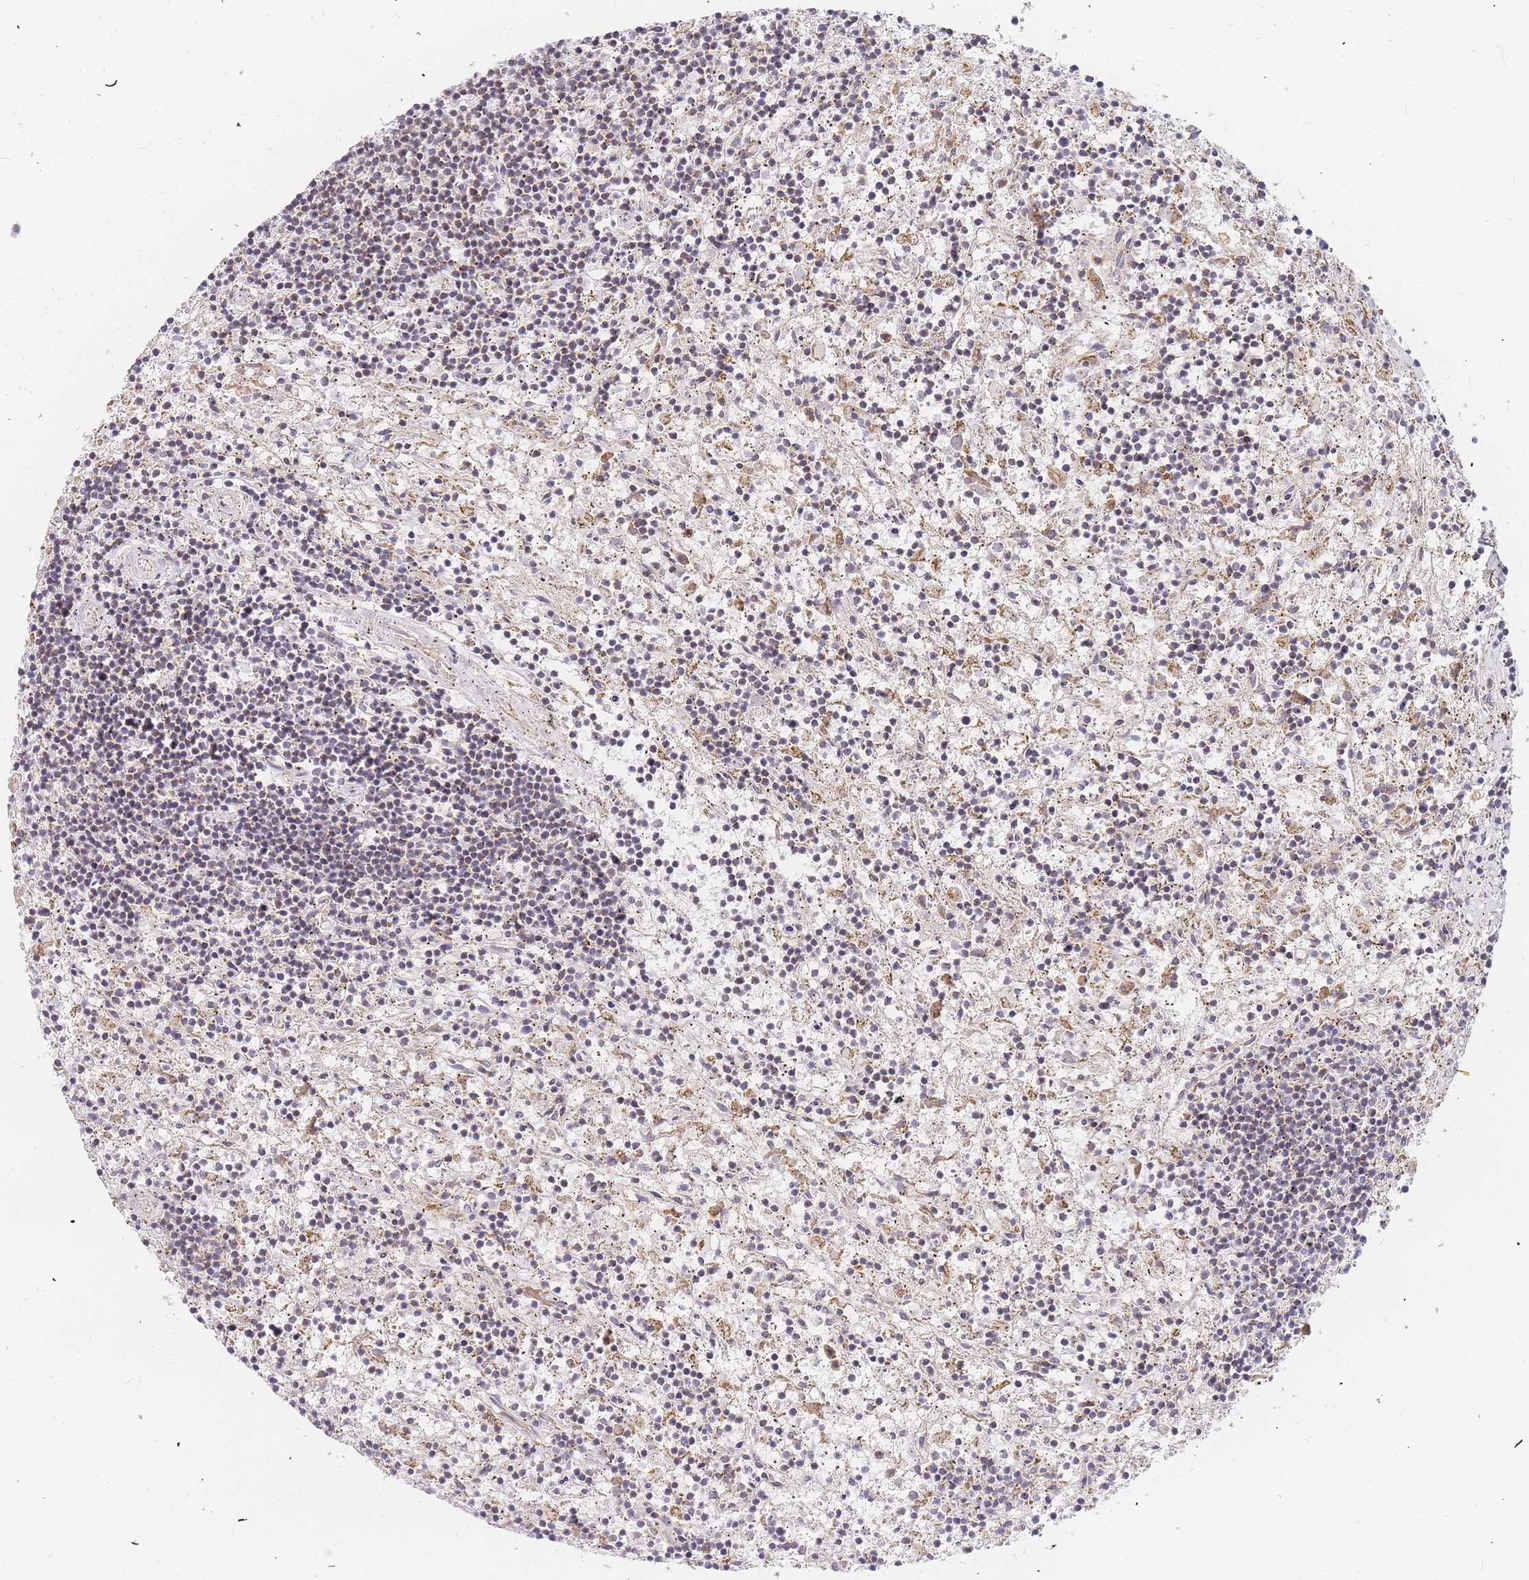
{"staining": {"intensity": "weak", "quantity": "<25%", "location": "cytoplasmic/membranous"}, "tissue": "lymphoma", "cell_type": "Tumor cells", "image_type": "cancer", "snomed": [{"axis": "morphology", "description": "Malignant lymphoma, non-Hodgkin's type, Low grade"}, {"axis": "topography", "description": "Spleen"}], "caption": "A histopathology image of human lymphoma is negative for staining in tumor cells.", "gene": "ADCY9", "patient": {"sex": "male", "age": 76}}